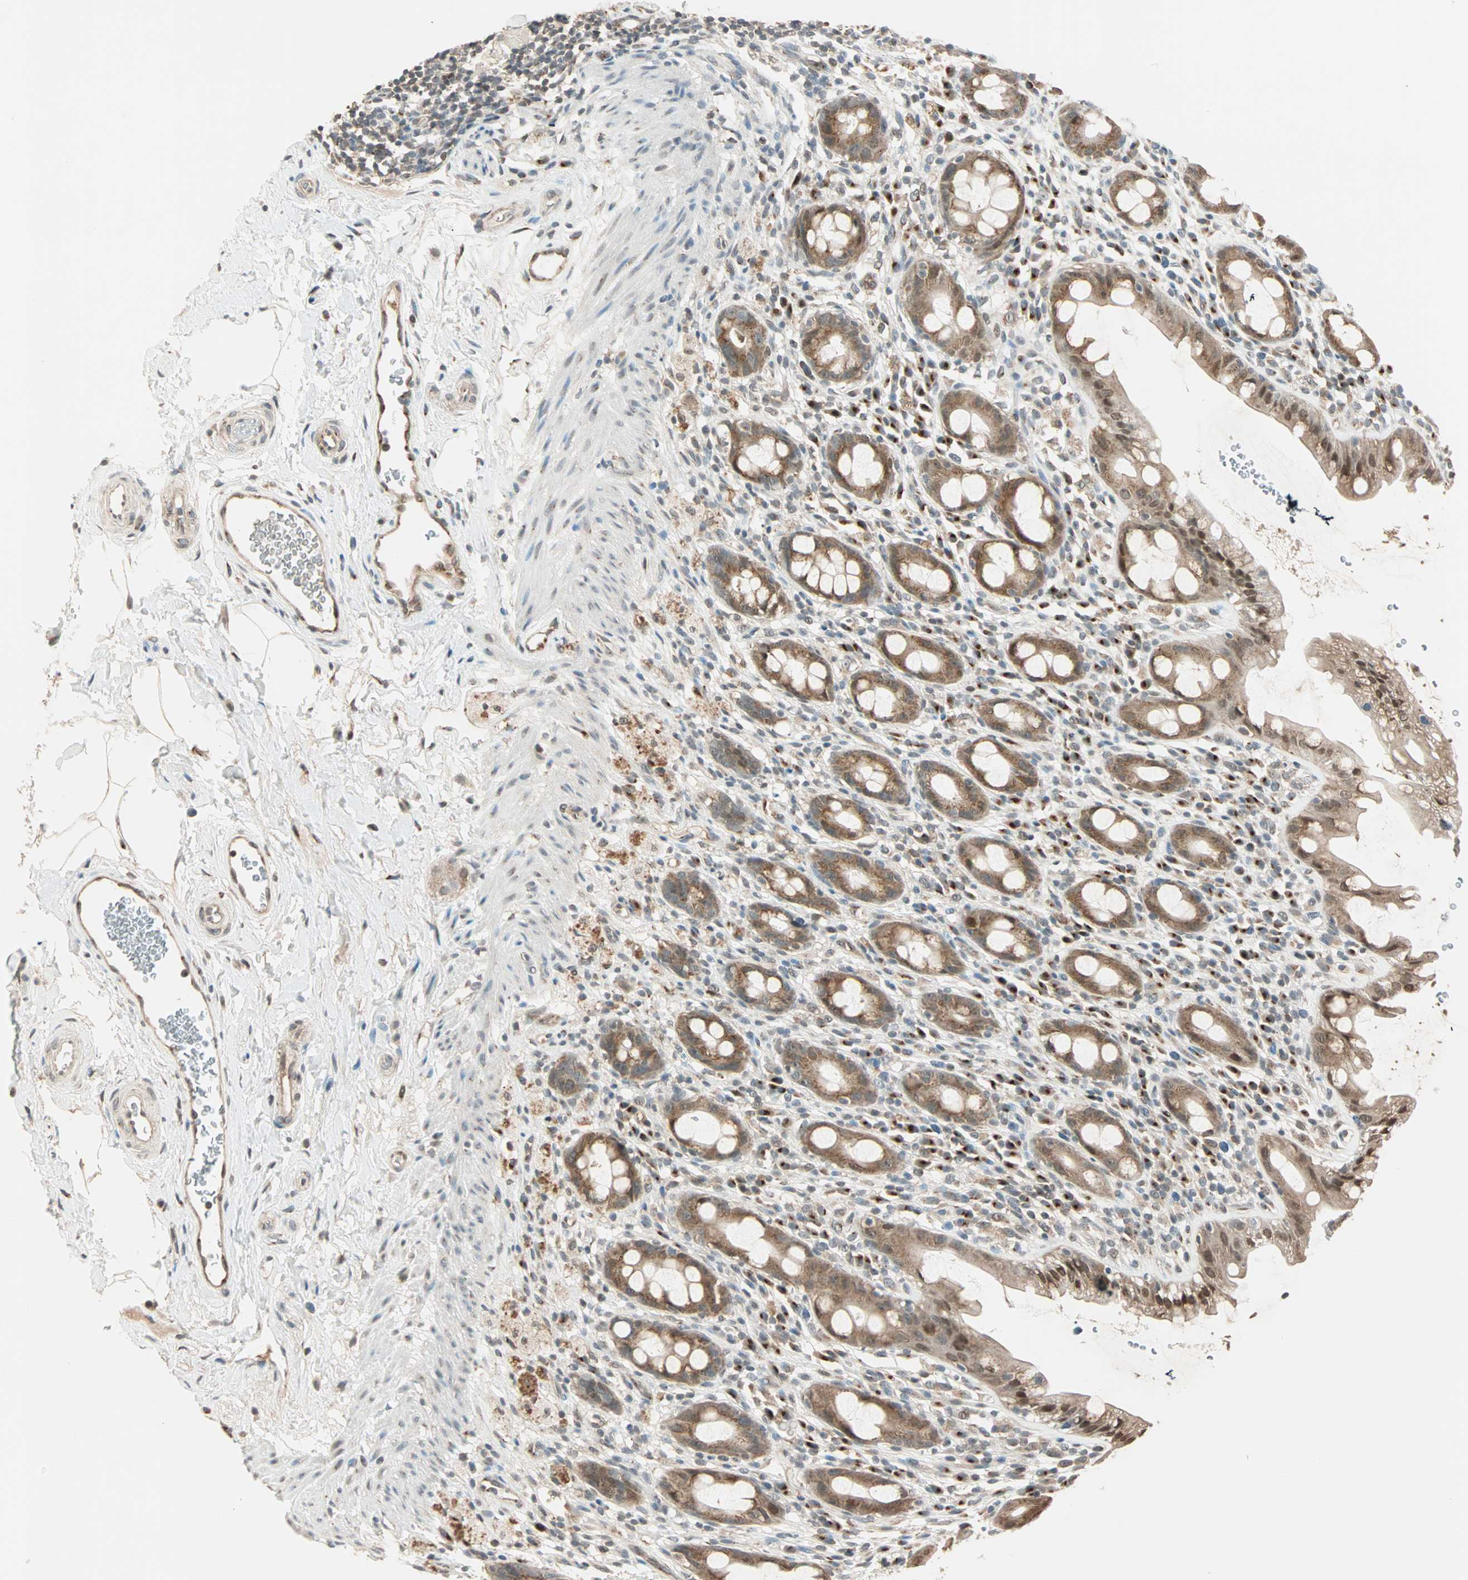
{"staining": {"intensity": "weak", "quantity": ">75%", "location": "cytoplasmic/membranous,nuclear"}, "tissue": "rectum", "cell_type": "Glandular cells", "image_type": "normal", "snomed": [{"axis": "morphology", "description": "Normal tissue, NOS"}, {"axis": "topography", "description": "Rectum"}], "caption": "Immunohistochemical staining of unremarkable rectum displays low levels of weak cytoplasmic/membranous,nuclear expression in approximately >75% of glandular cells.", "gene": "PRDM2", "patient": {"sex": "male", "age": 44}}